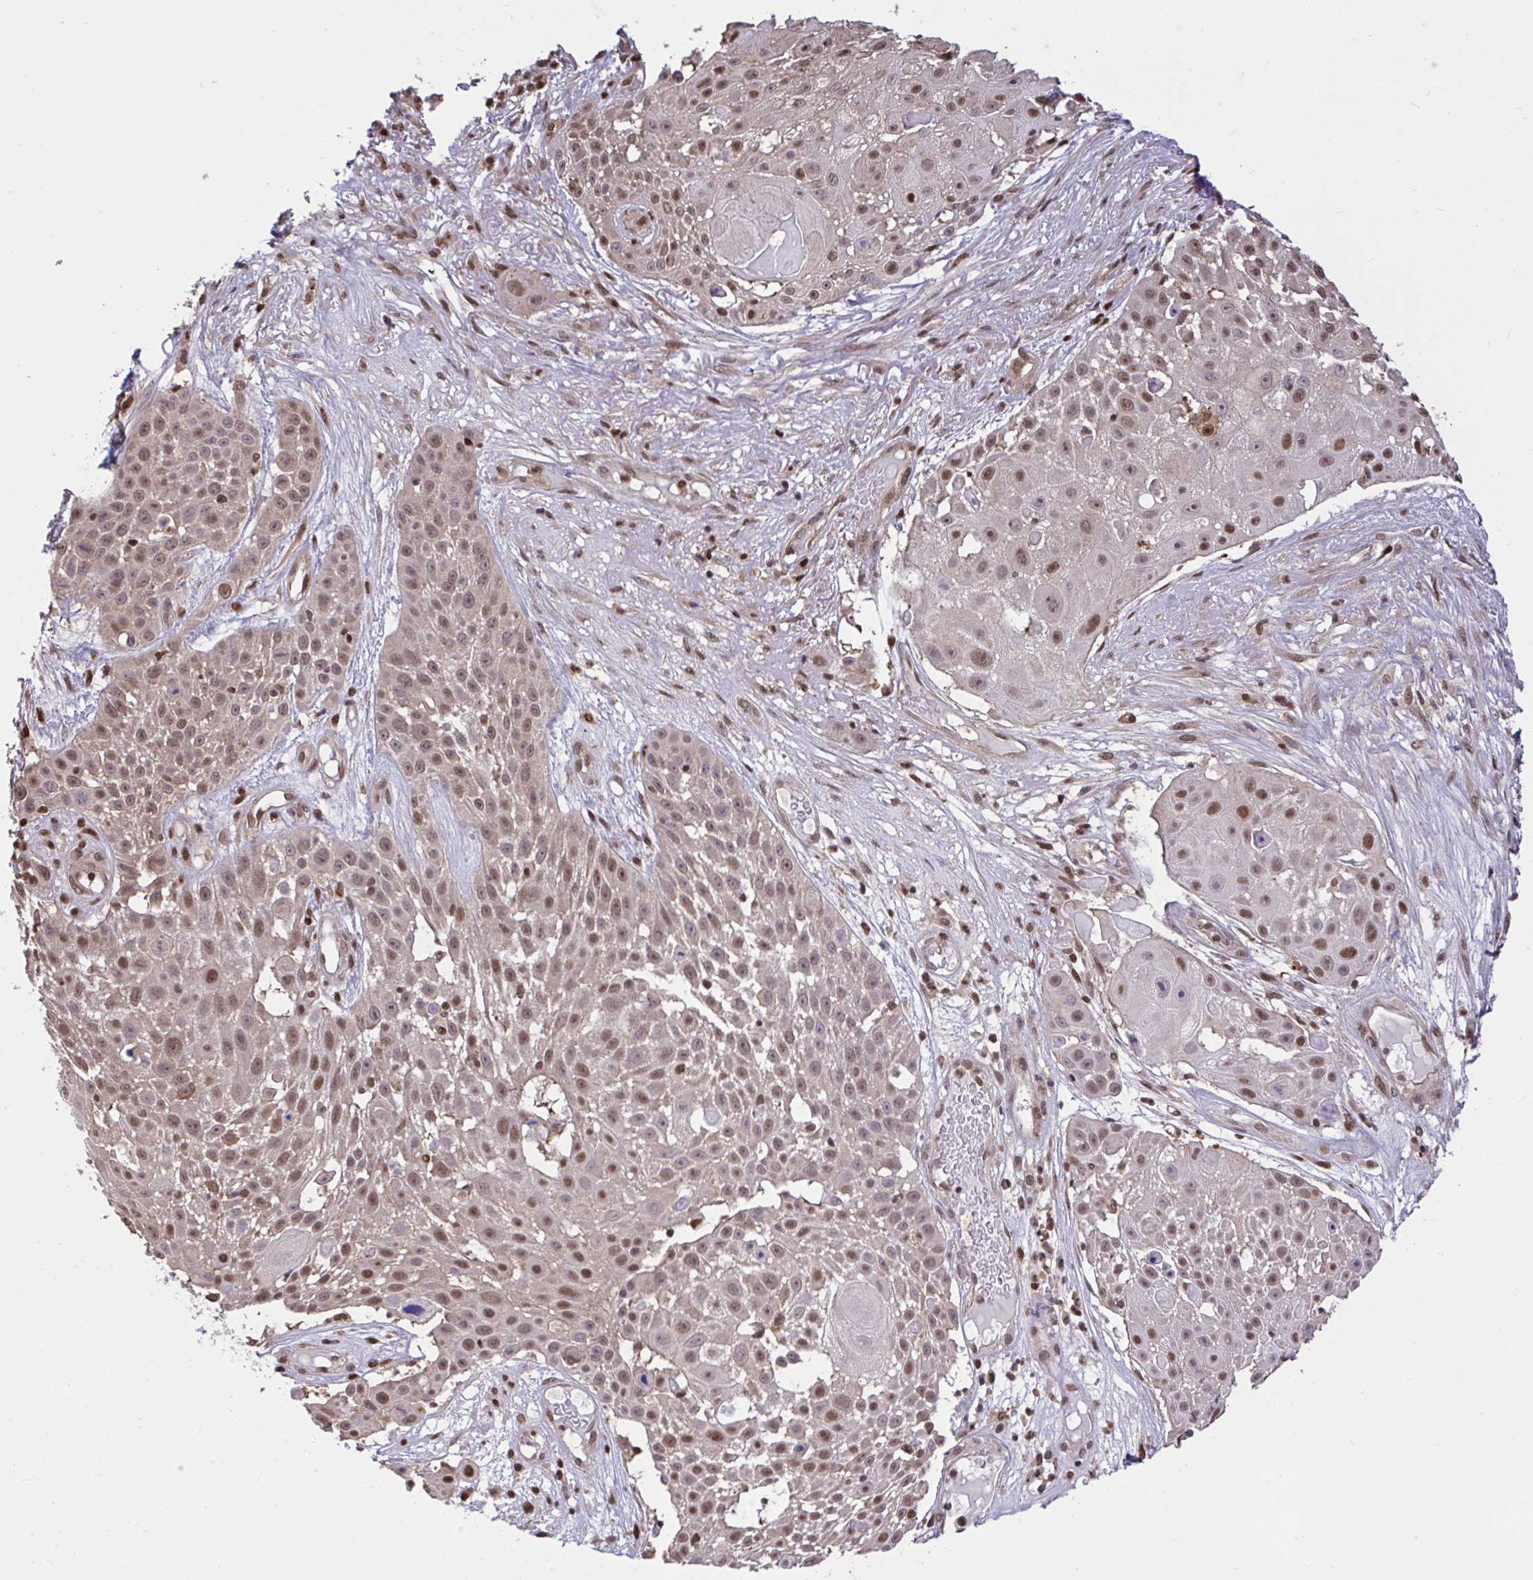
{"staining": {"intensity": "moderate", "quantity": ">75%", "location": "nuclear"}, "tissue": "skin cancer", "cell_type": "Tumor cells", "image_type": "cancer", "snomed": [{"axis": "morphology", "description": "Squamous cell carcinoma, NOS"}, {"axis": "topography", "description": "Skin"}], "caption": "This is an image of immunohistochemistry staining of skin squamous cell carcinoma, which shows moderate positivity in the nuclear of tumor cells.", "gene": "GLIS3", "patient": {"sex": "female", "age": 86}}